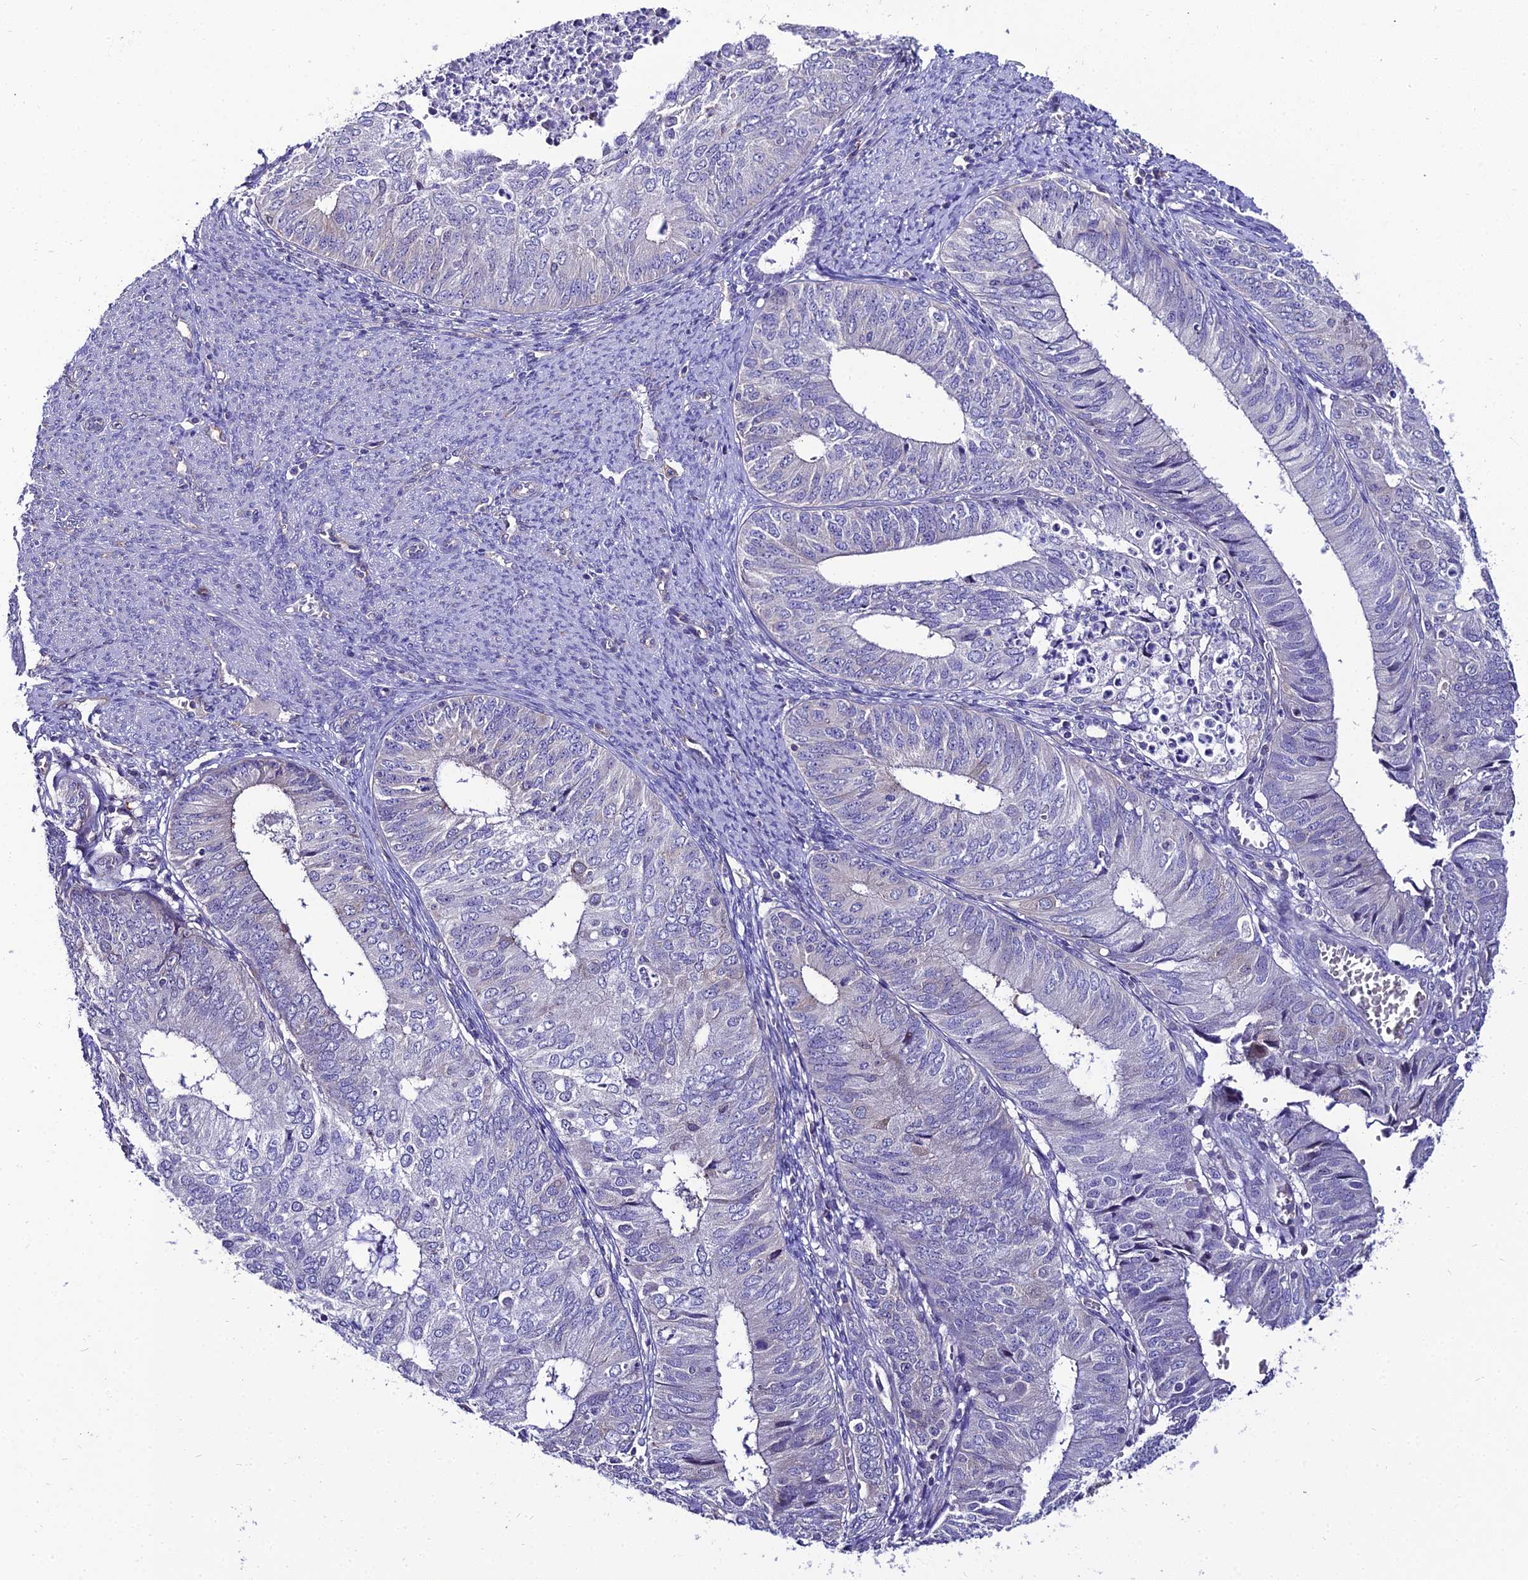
{"staining": {"intensity": "negative", "quantity": "none", "location": "none"}, "tissue": "endometrial cancer", "cell_type": "Tumor cells", "image_type": "cancer", "snomed": [{"axis": "morphology", "description": "Adenocarcinoma, NOS"}, {"axis": "topography", "description": "Endometrium"}], "caption": "This is an immunohistochemistry (IHC) image of human endometrial adenocarcinoma. There is no expression in tumor cells.", "gene": "SHQ1", "patient": {"sex": "female", "age": 68}}